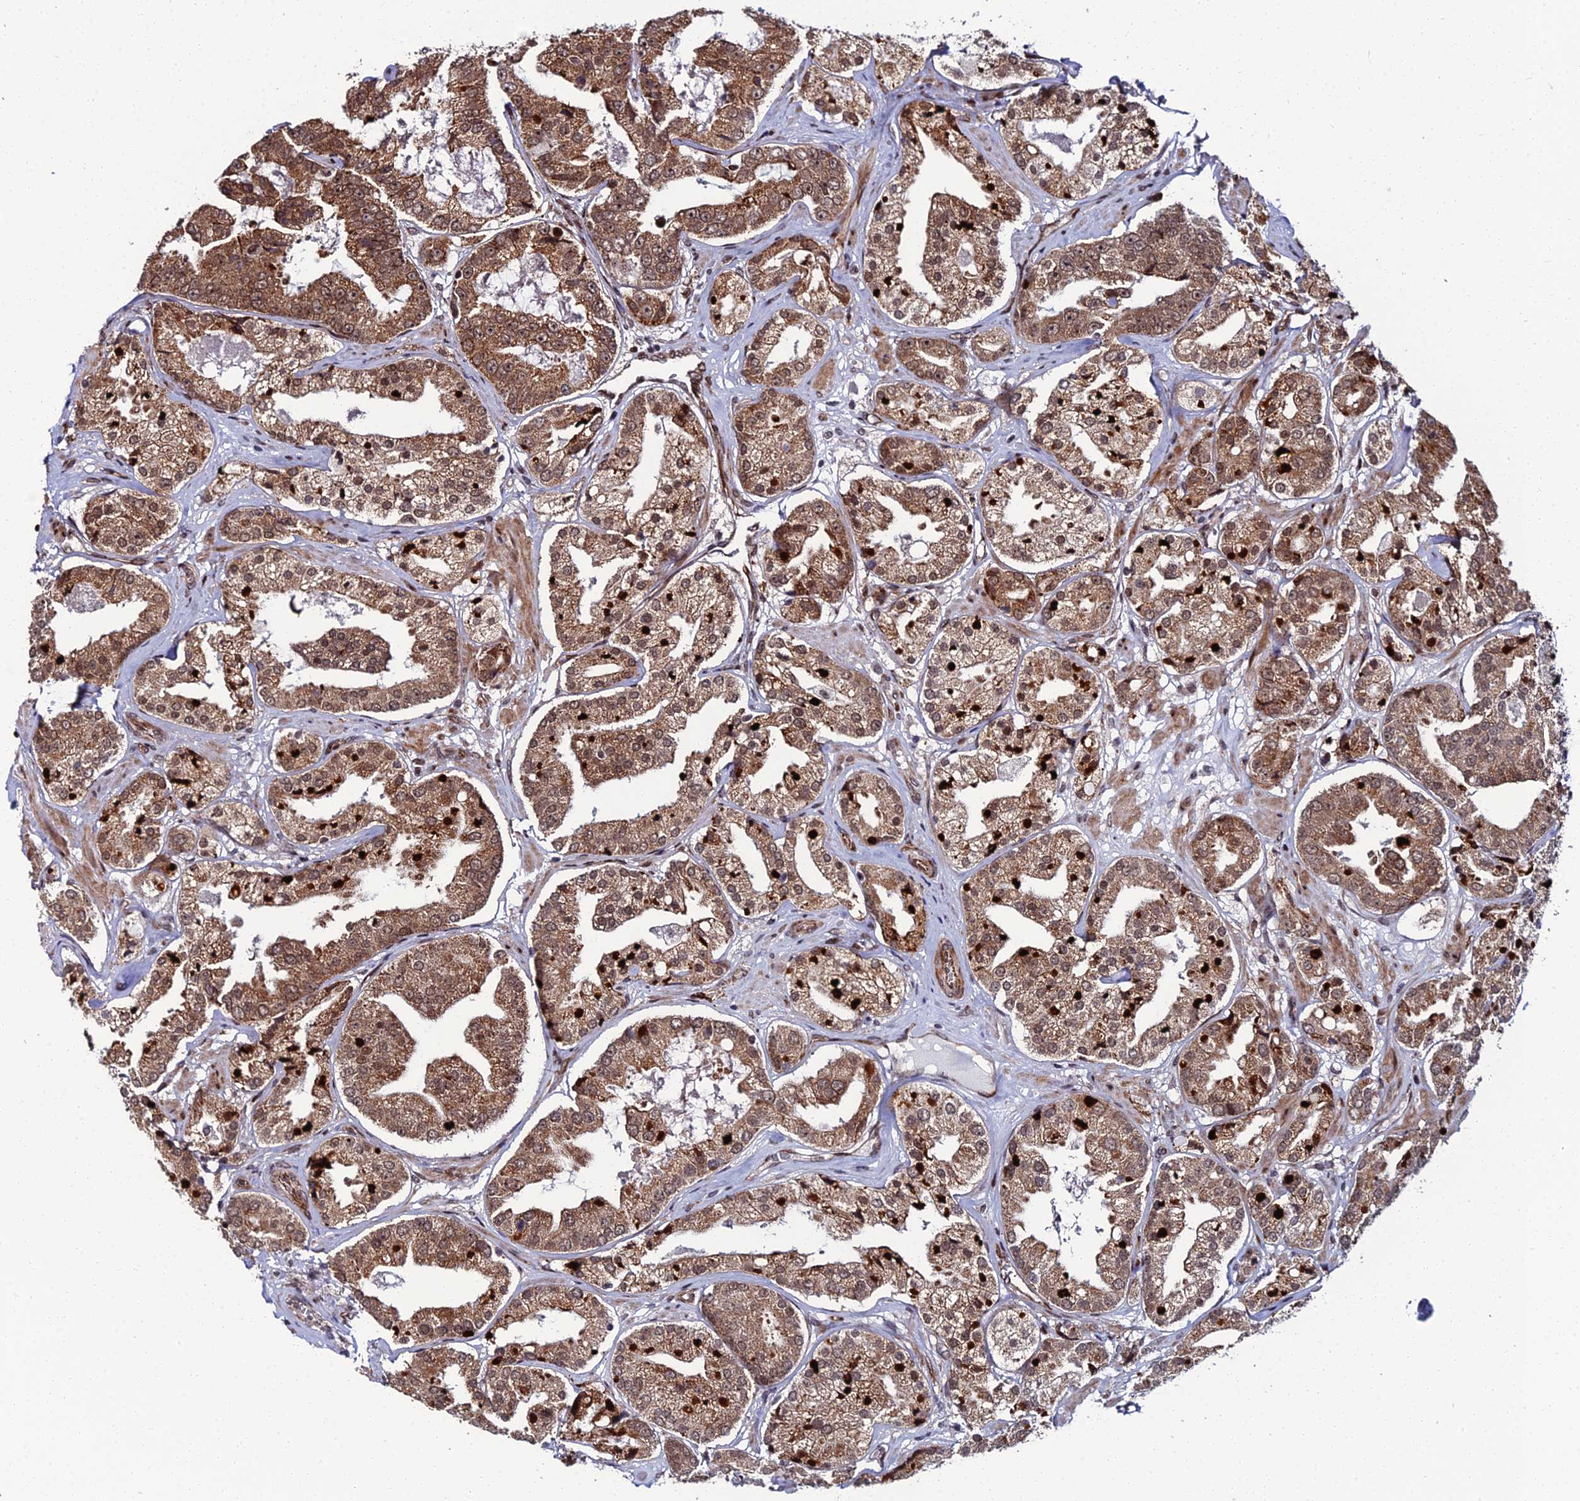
{"staining": {"intensity": "strong", "quantity": ">75%", "location": "cytoplasmic/membranous,nuclear"}, "tissue": "prostate cancer", "cell_type": "Tumor cells", "image_type": "cancer", "snomed": [{"axis": "morphology", "description": "Adenocarcinoma, High grade"}, {"axis": "topography", "description": "Prostate"}], "caption": "Immunohistochemical staining of prostate high-grade adenocarcinoma shows strong cytoplasmic/membranous and nuclear protein positivity in about >75% of tumor cells.", "gene": "ZNF668", "patient": {"sex": "male", "age": 63}}